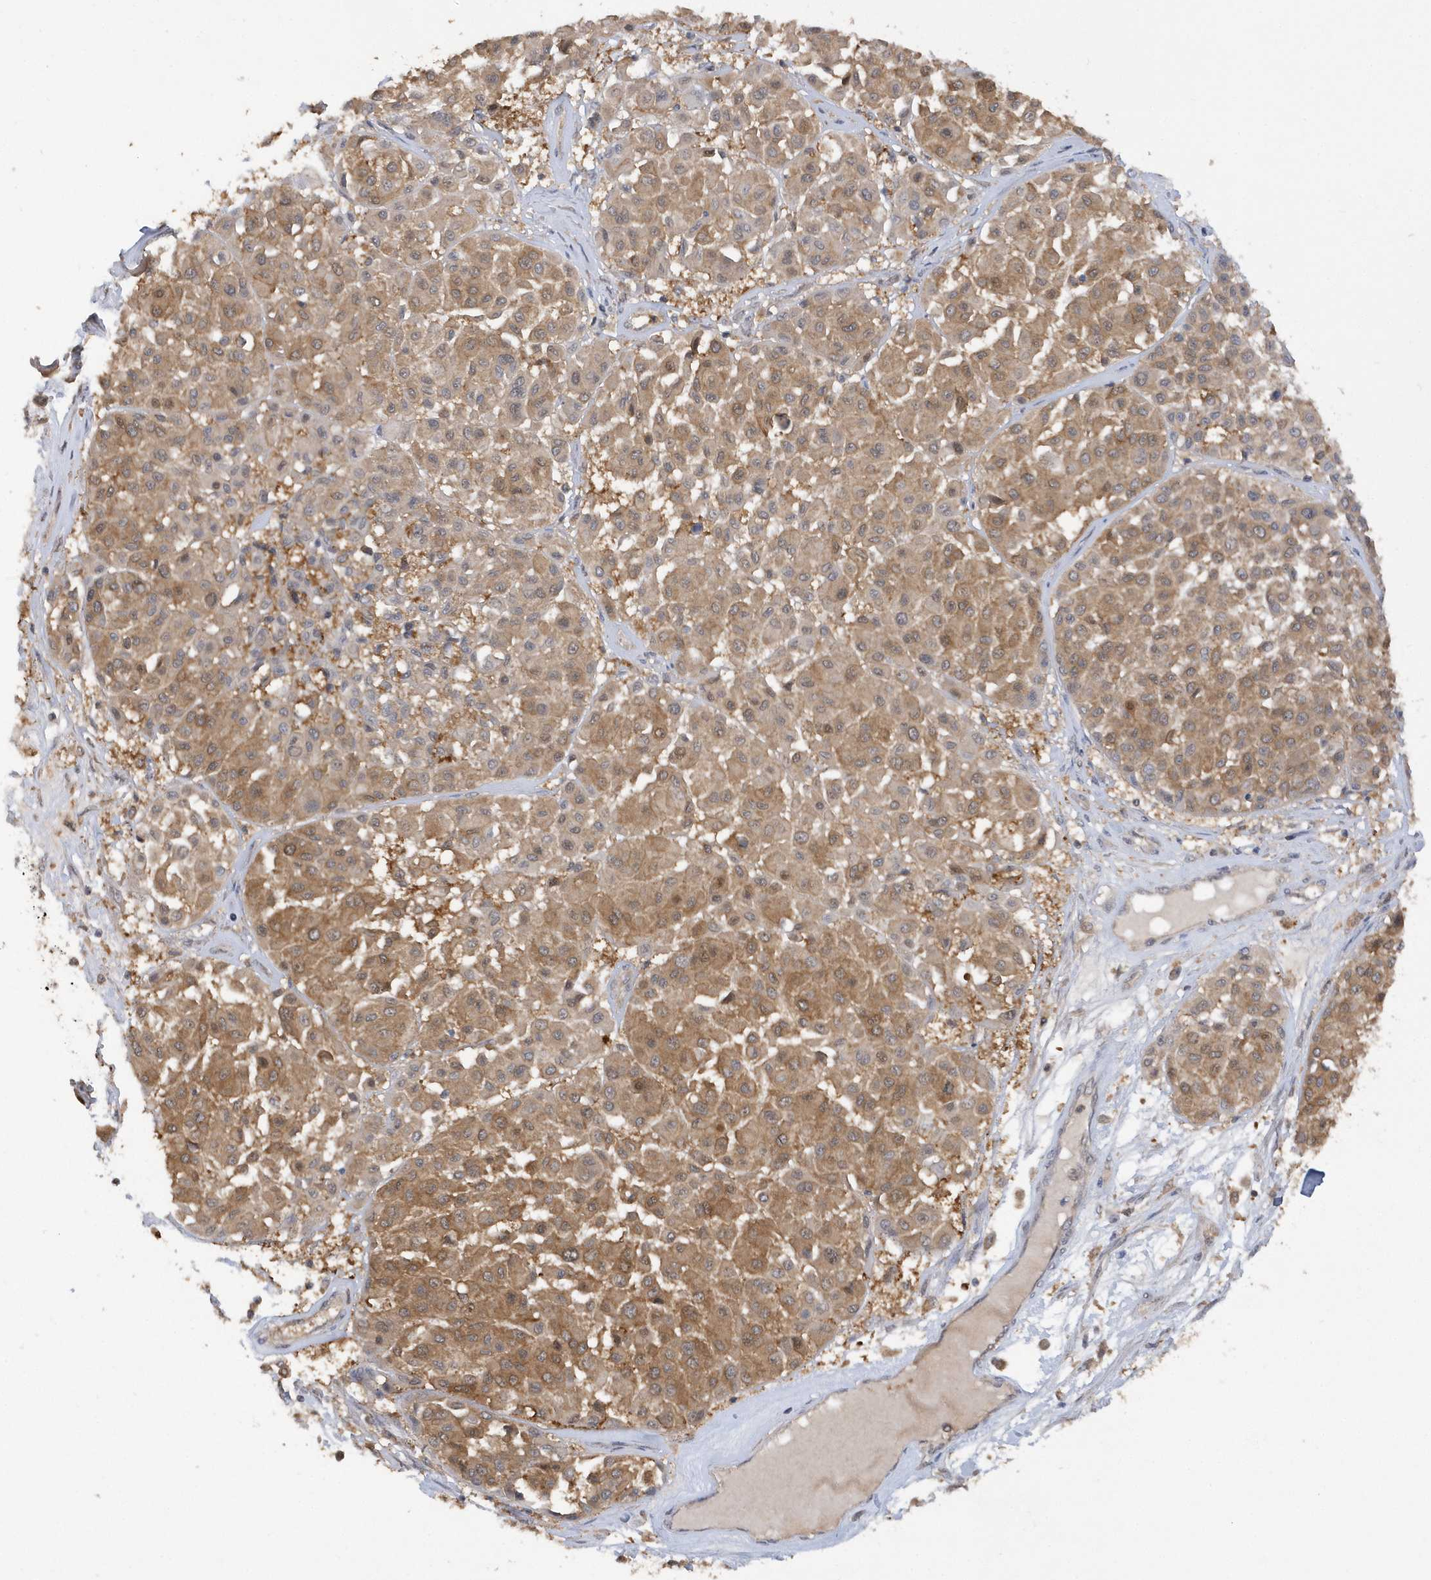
{"staining": {"intensity": "moderate", "quantity": ">75%", "location": "cytoplasmic/membranous"}, "tissue": "melanoma", "cell_type": "Tumor cells", "image_type": "cancer", "snomed": [{"axis": "morphology", "description": "Malignant melanoma, Metastatic site"}, {"axis": "topography", "description": "Soft tissue"}], "caption": "A micrograph showing moderate cytoplasmic/membranous expression in approximately >75% of tumor cells in melanoma, as visualized by brown immunohistochemical staining.", "gene": "RPE", "patient": {"sex": "male", "age": 41}}